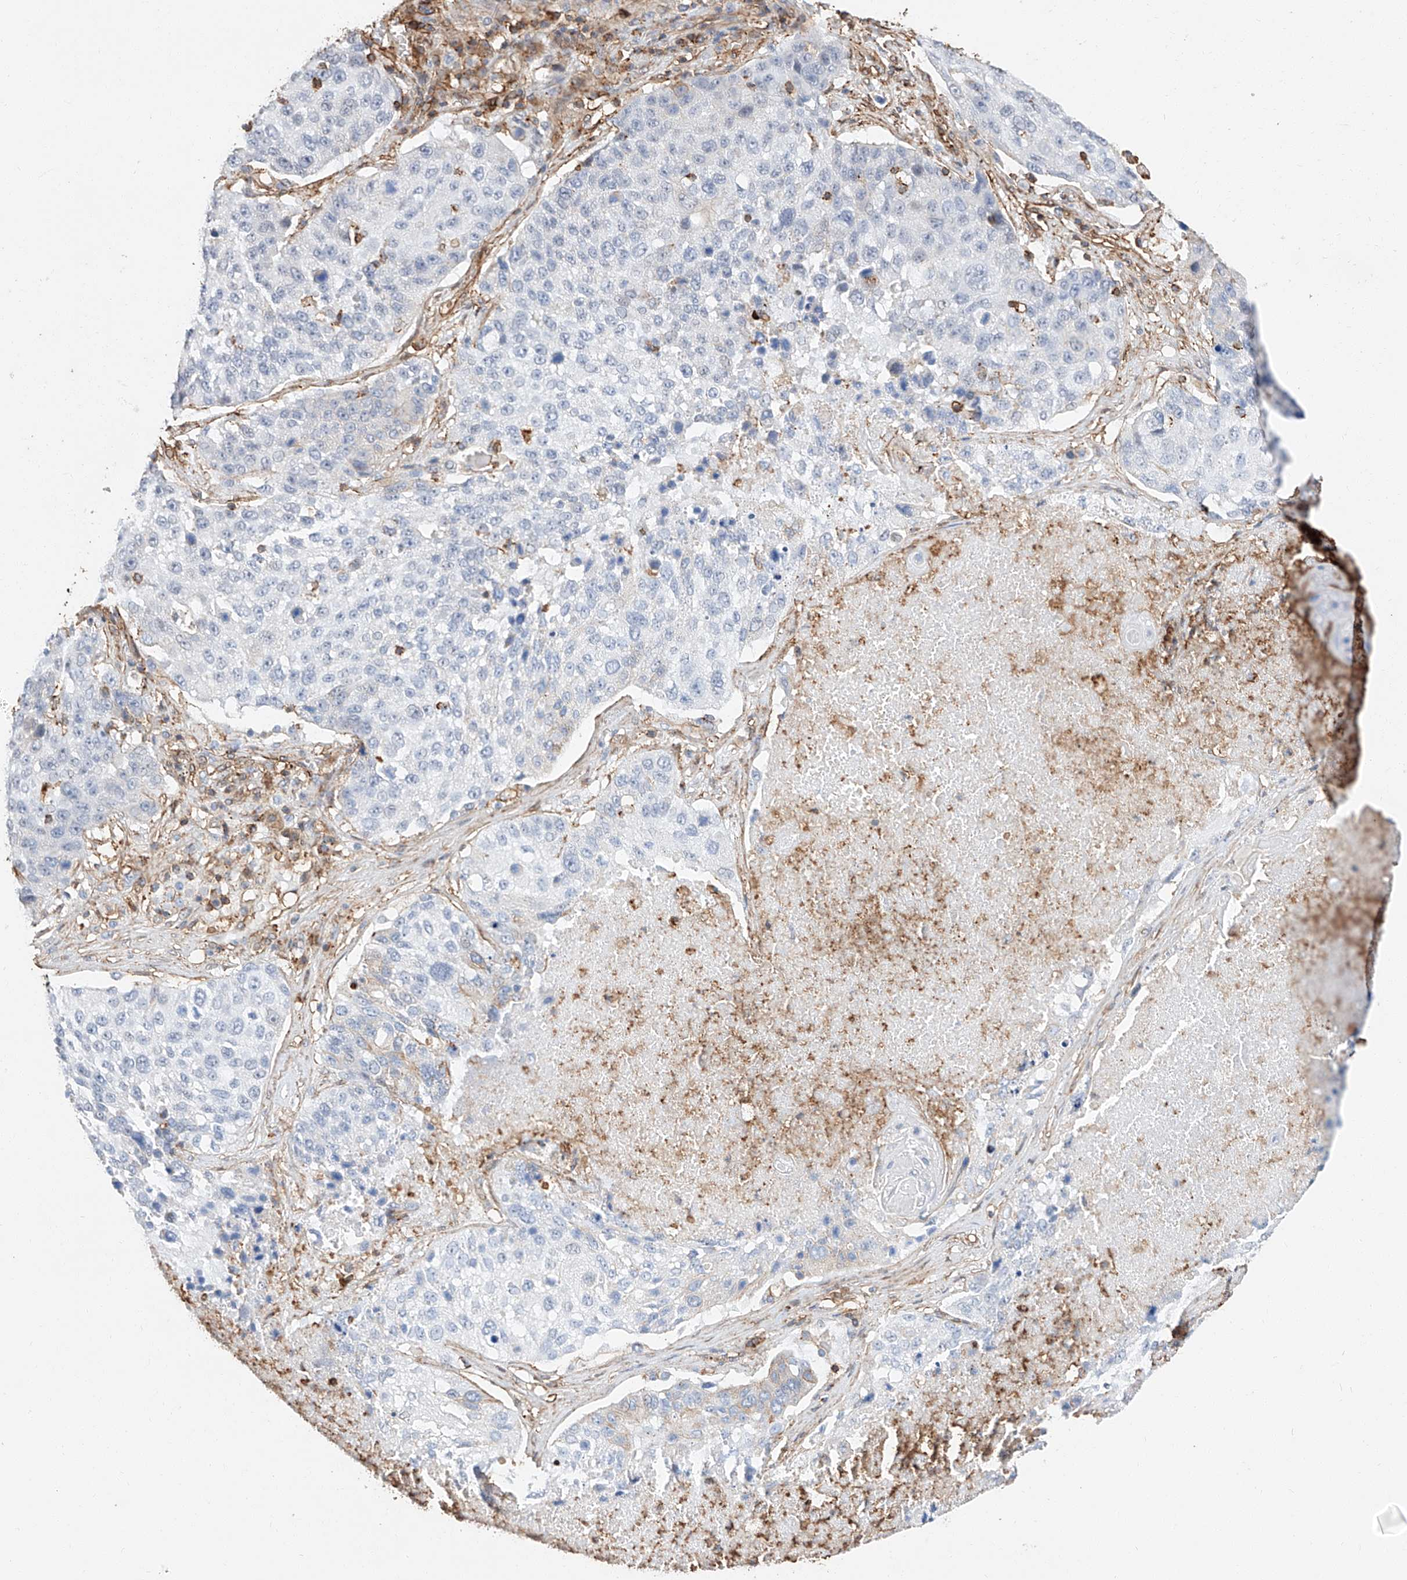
{"staining": {"intensity": "negative", "quantity": "none", "location": "none"}, "tissue": "lung cancer", "cell_type": "Tumor cells", "image_type": "cancer", "snomed": [{"axis": "morphology", "description": "Squamous cell carcinoma, NOS"}, {"axis": "topography", "description": "Lung"}], "caption": "Immunohistochemical staining of squamous cell carcinoma (lung) reveals no significant staining in tumor cells.", "gene": "WFS1", "patient": {"sex": "male", "age": 61}}